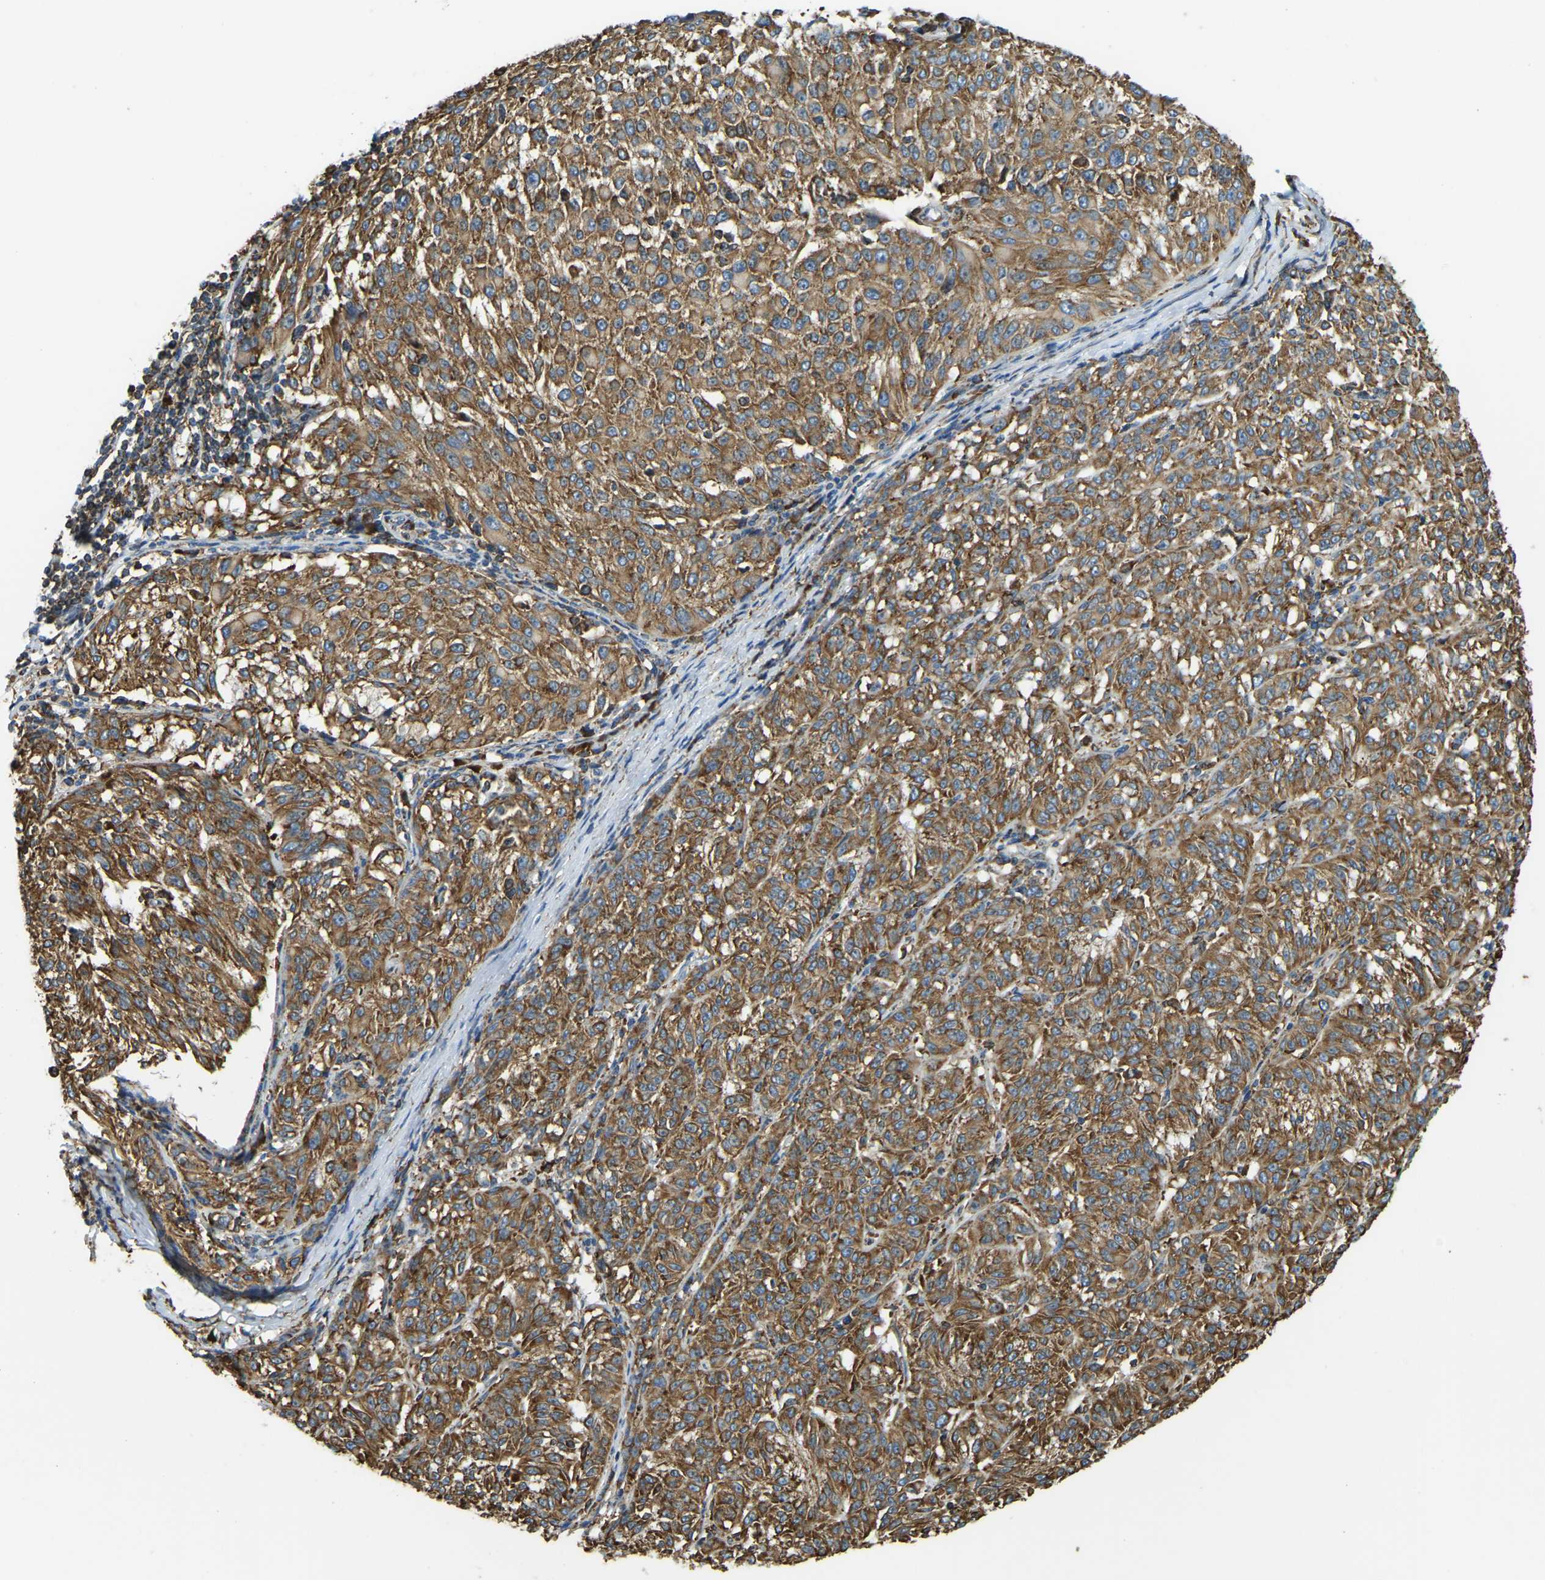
{"staining": {"intensity": "strong", "quantity": ">75%", "location": "cytoplasmic/membranous"}, "tissue": "melanoma", "cell_type": "Tumor cells", "image_type": "cancer", "snomed": [{"axis": "morphology", "description": "Malignant melanoma, NOS"}, {"axis": "topography", "description": "Skin"}], "caption": "High-power microscopy captured an immunohistochemistry (IHC) micrograph of malignant melanoma, revealing strong cytoplasmic/membranous staining in approximately >75% of tumor cells.", "gene": "RNF115", "patient": {"sex": "female", "age": 72}}